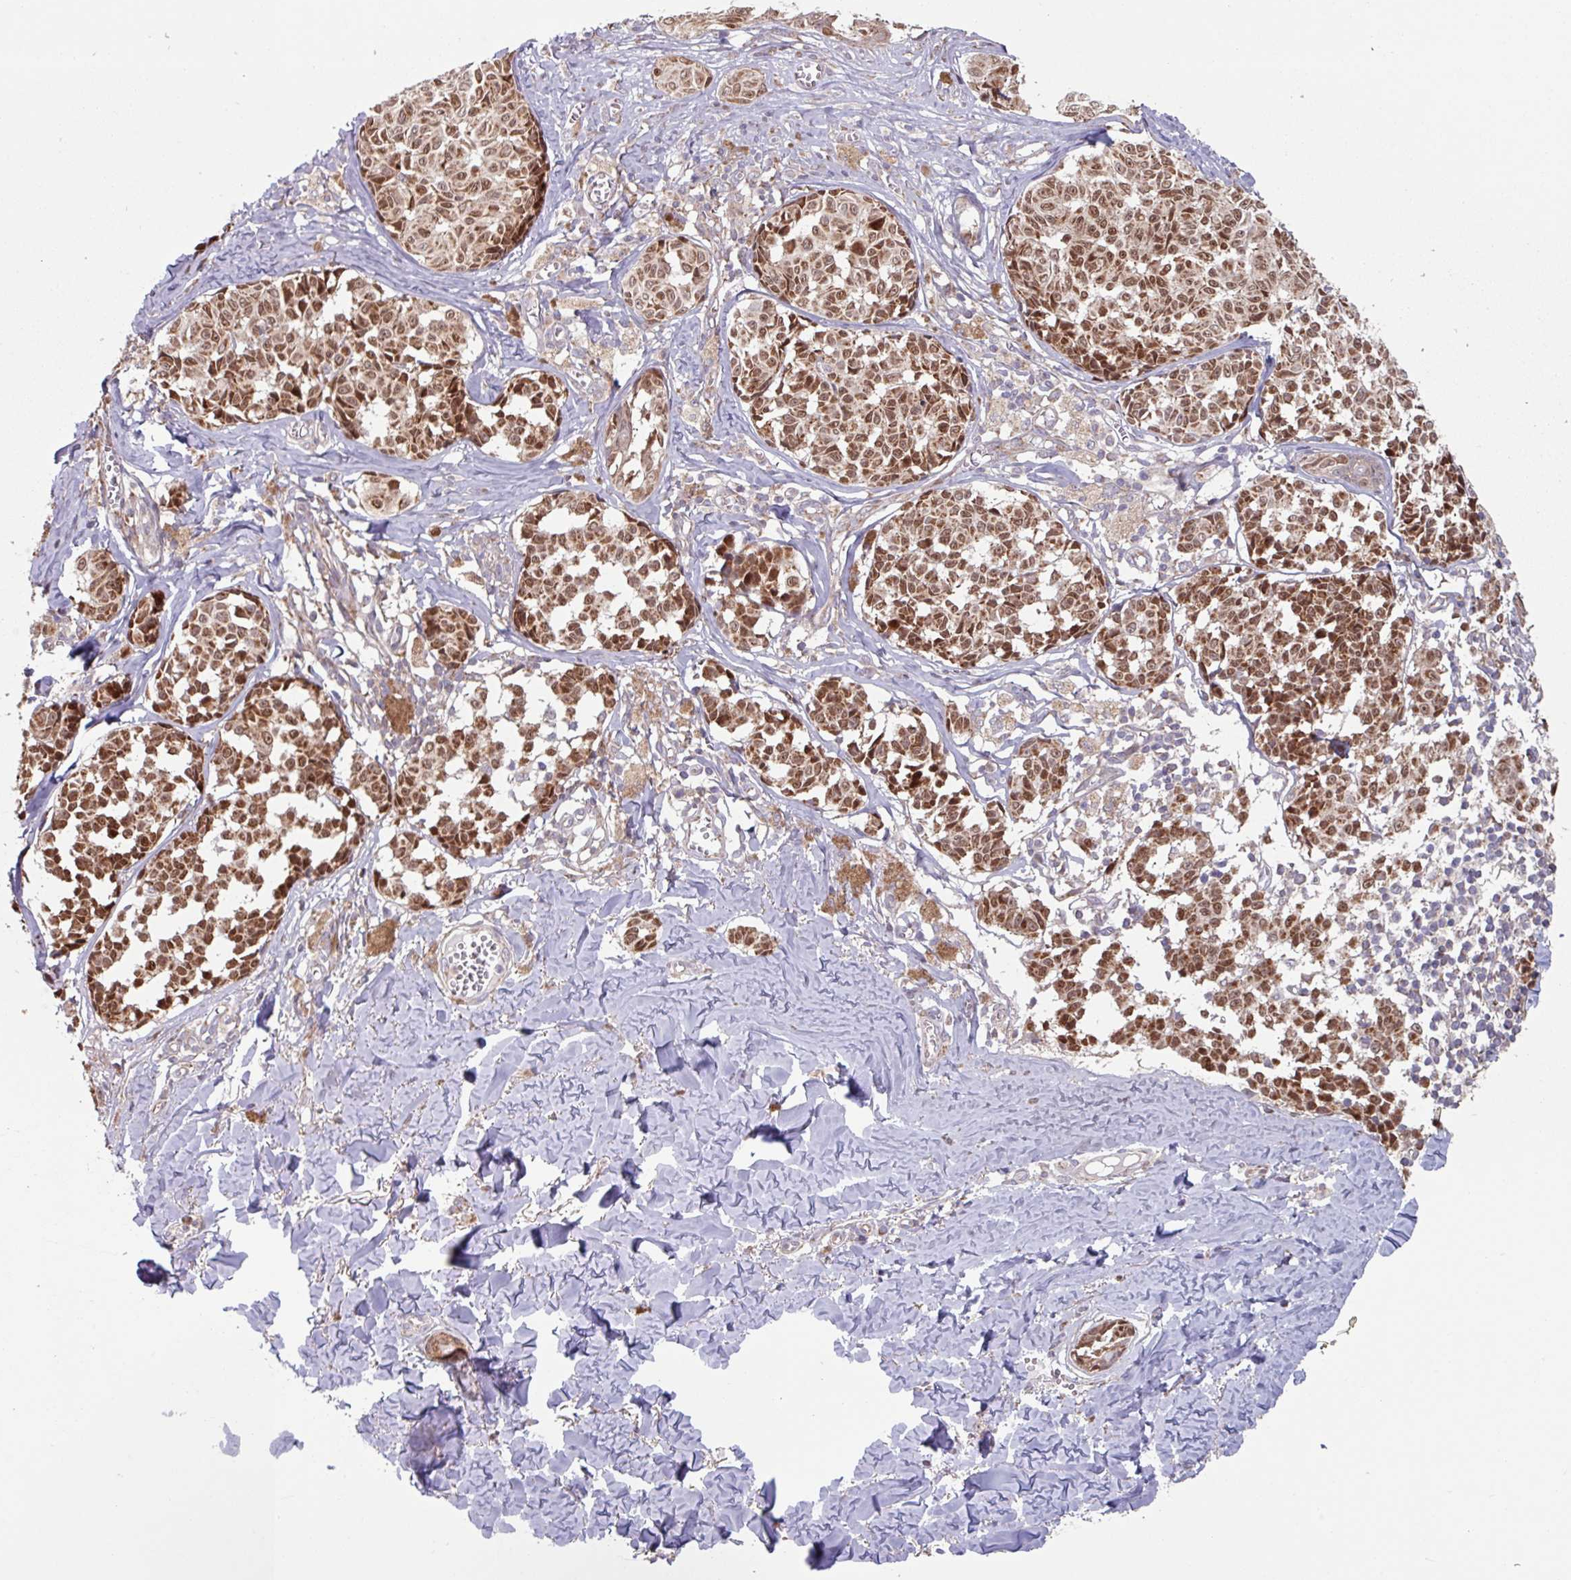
{"staining": {"intensity": "moderate", "quantity": ">75%", "location": "cytoplasmic/membranous,nuclear"}, "tissue": "melanoma", "cell_type": "Tumor cells", "image_type": "cancer", "snomed": [{"axis": "morphology", "description": "Malignant melanoma, NOS"}, {"axis": "topography", "description": "Skin"}], "caption": "This micrograph exhibits IHC staining of melanoma, with medium moderate cytoplasmic/membranous and nuclear expression in about >75% of tumor cells.", "gene": "COX7C", "patient": {"sex": "female", "age": 43}}